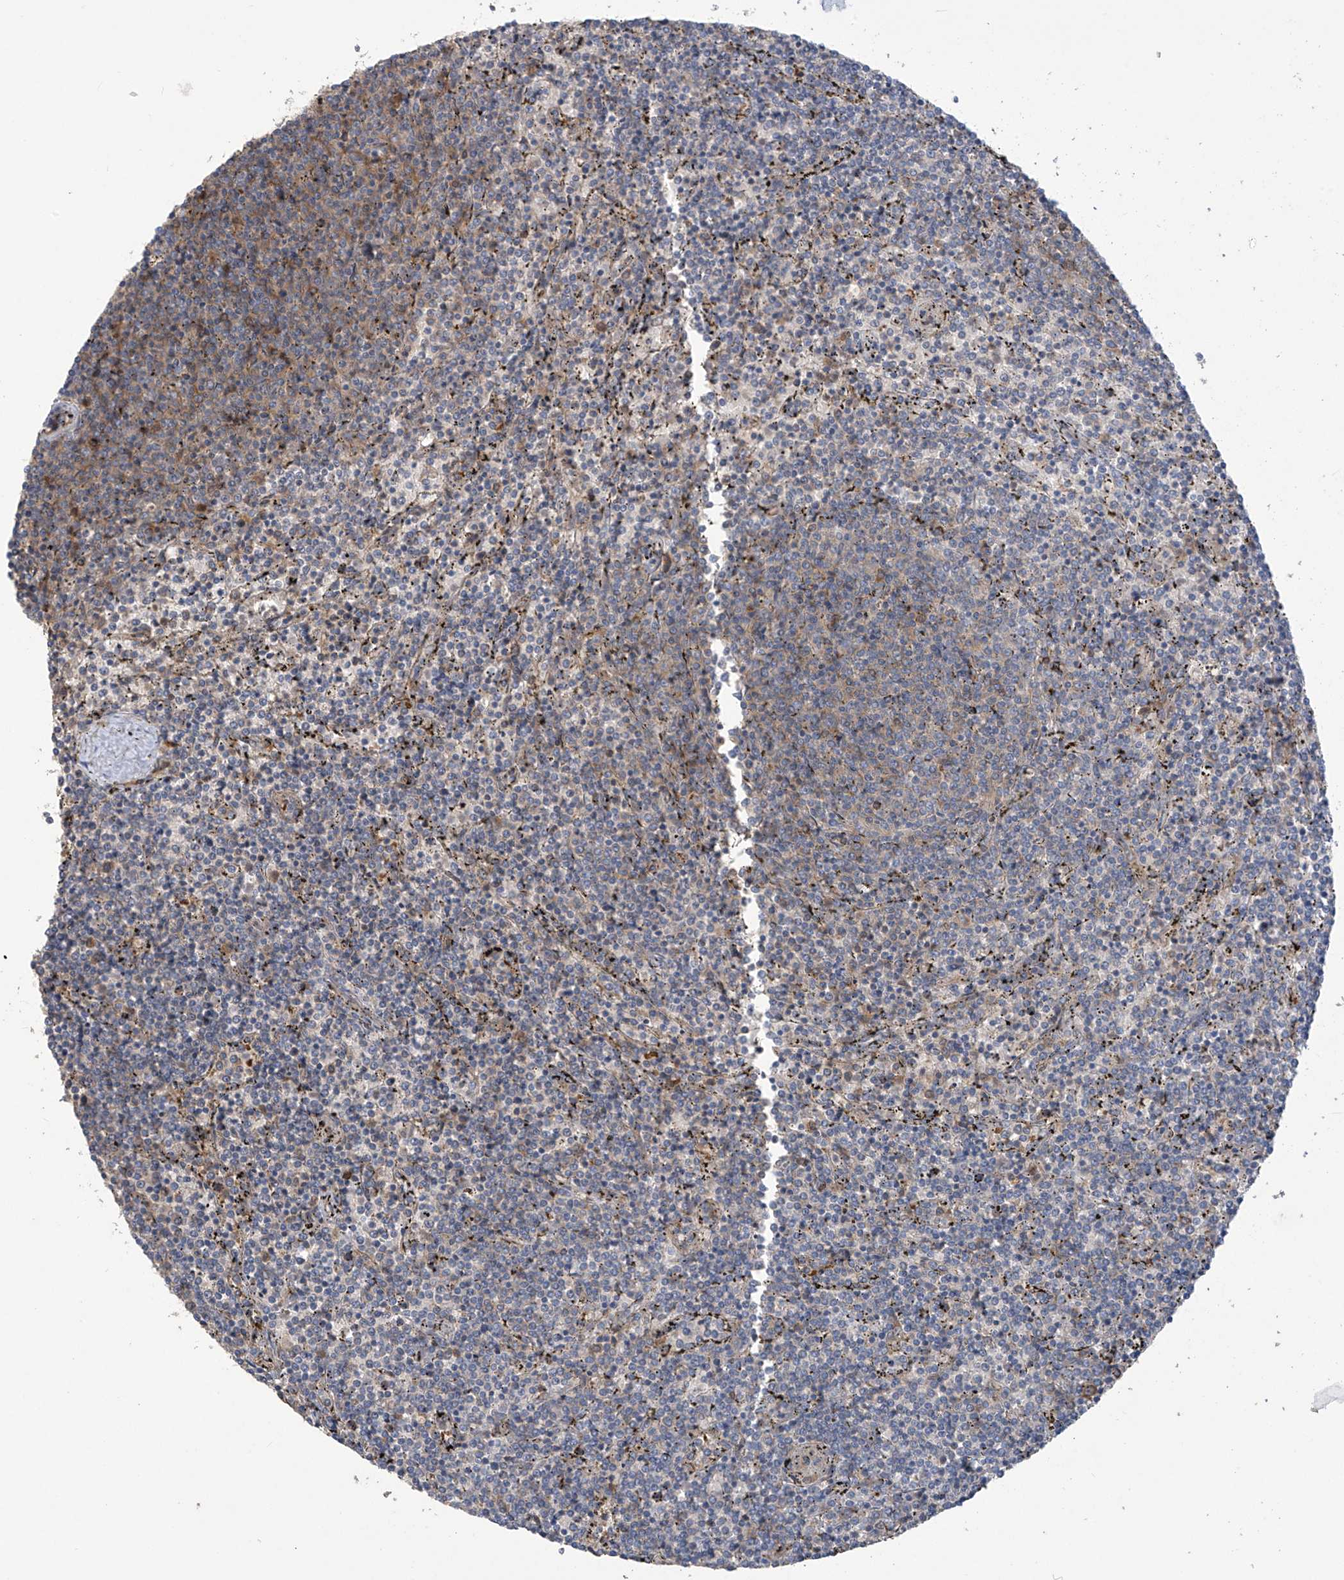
{"staining": {"intensity": "moderate", "quantity": "<25%", "location": "cytoplasmic/membranous"}, "tissue": "lymphoma", "cell_type": "Tumor cells", "image_type": "cancer", "snomed": [{"axis": "morphology", "description": "Malignant lymphoma, non-Hodgkin's type, Low grade"}, {"axis": "topography", "description": "Spleen"}], "caption": "Moderate cytoplasmic/membranous protein positivity is seen in about <25% of tumor cells in lymphoma.", "gene": "ADI1", "patient": {"sex": "female", "age": 50}}